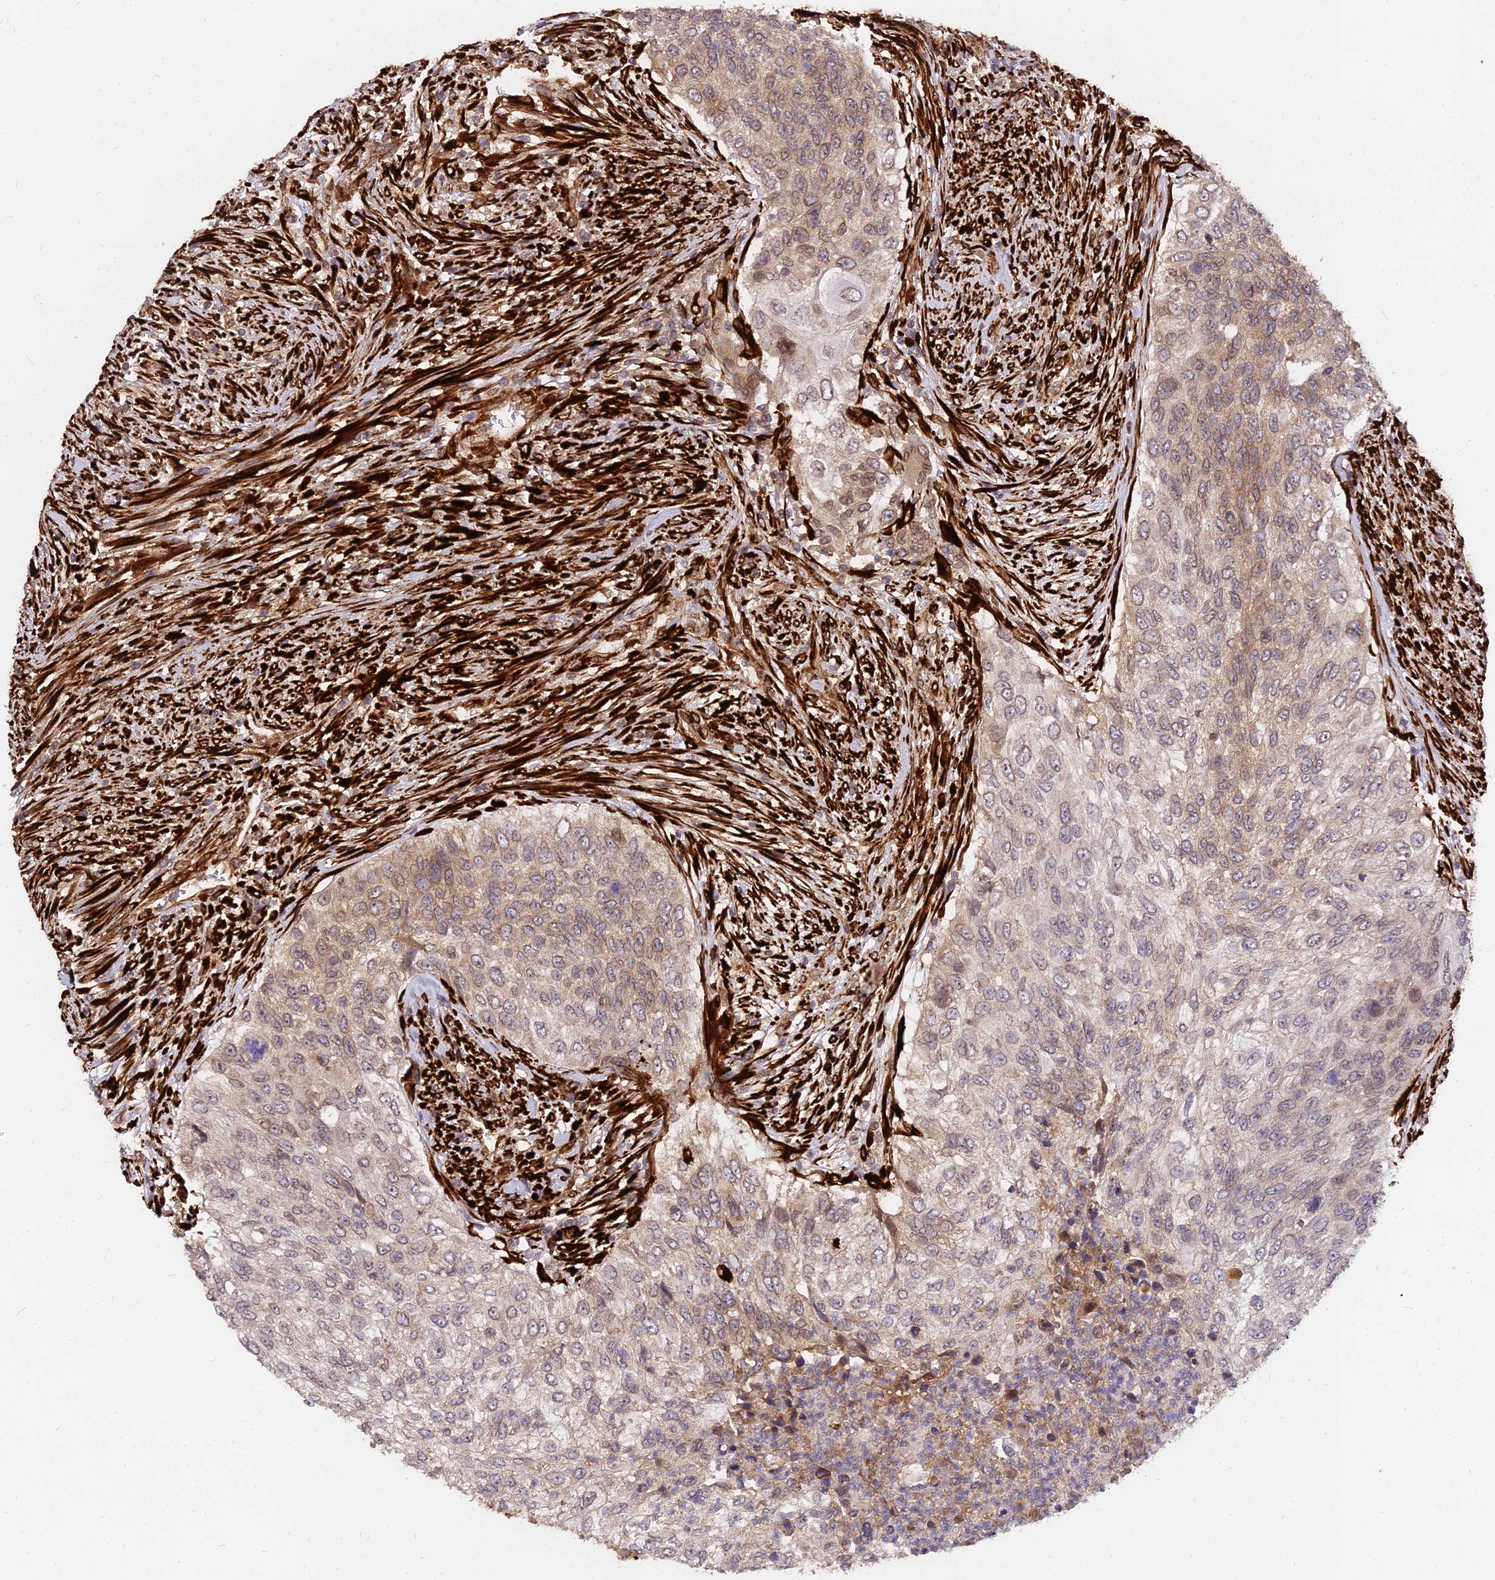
{"staining": {"intensity": "moderate", "quantity": "25%-75%", "location": "cytoplasmic/membranous"}, "tissue": "urothelial cancer", "cell_type": "Tumor cells", "image_type": "cancer", "snomed": [{"axis": "morphology", "description": "Urothelial carcinoma, High grade"}, {"axis": "topography", "description": "Urinary bladder"}], "caption": "DAB immunohistochemical staining of human urothelial cancer reveals moderate cytoplasmic/membranous protein staining in approximately 25%-75% of tumor cells. (Stains: DAB in brown, nuclei in blue, Microscopy: brightfield microscopy at high magnification).", "gene": "PDE4D", "patient": {"sex": "female", "age": 60}}